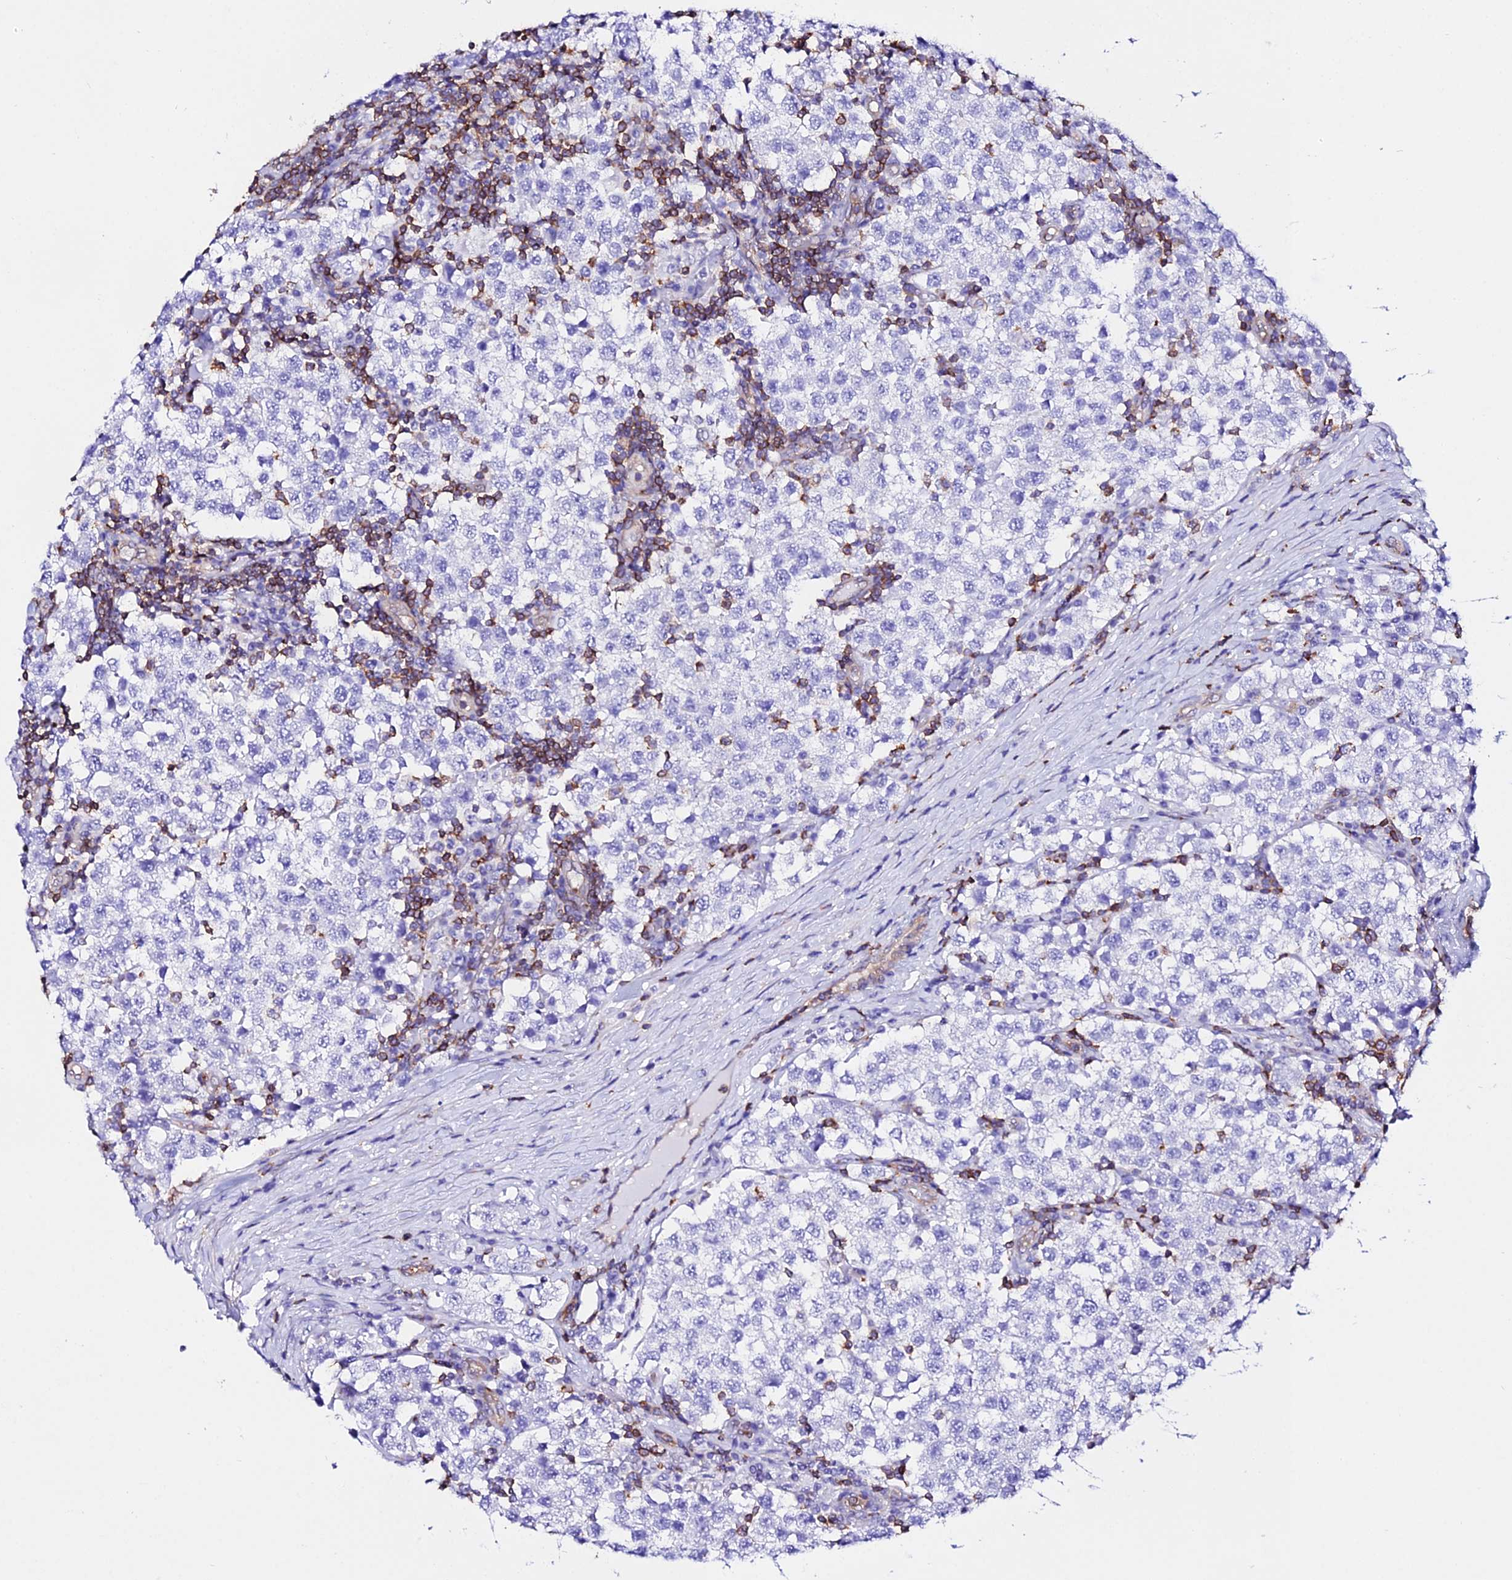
{"staining": {"intensity": "negative", "quantity": "none", "location": "none"}, "tissue": "testis cancer", "cell_type": "Tumor cells", "image_type": "cancer", "snomed": [{"axis": "morphology", "description": "Seminoma, NOS"}, {"axis": "topography", "description": "Testis"}], "caption": "High magnification brightfield microscopy of testis cancer (seminoma) stained with DAB (brown) and counterstained with hematoxylin (blue): tumor cells show no significant staining.", "gene": "S100A16", "patient": {"sex": "male", "age": 34}}